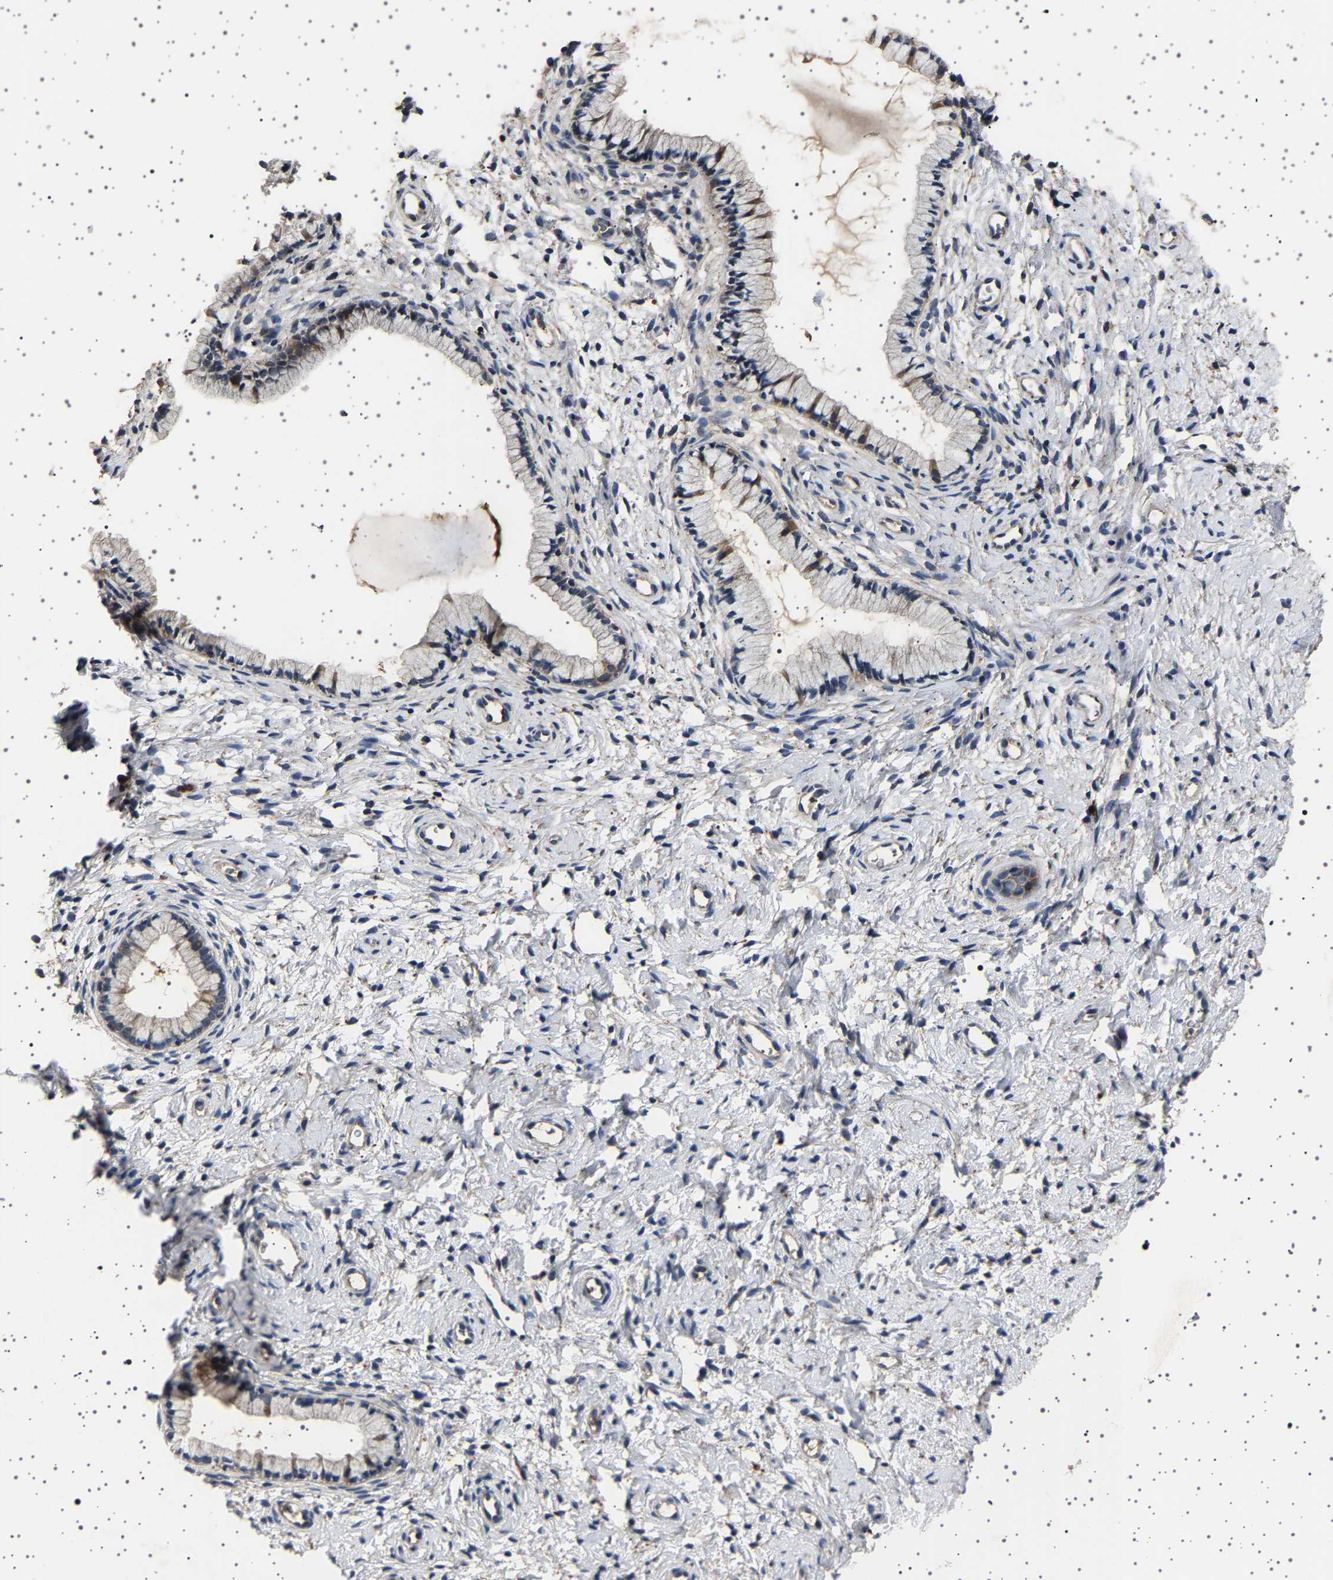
{"staining": {"intensity": "moderate", "quantity": "<25%", "location": "cytoplasmic/membranous"}, "tissue": "cervix", "cell_type": "Glandular cells", "image_type": "normal", "snomed": [{"axis": "morphology", "description": "Normal tissue, NOS"}, {"axis": "topography", "description": "Cervix"}], "caption": "High-power microscopy captured an IHC image of benign cervix, revealing moderate cytoplasmic/membranous positivity in approximately <25% of glandular cells. Using DAB (3,3'-diaminobenzidine) (brown) and hematoxylin (blue) stains, captured at high magnification using brightfield microscopy.", "gene": "NCKAP1", "patient": {"sex": "female", "age": 72}}